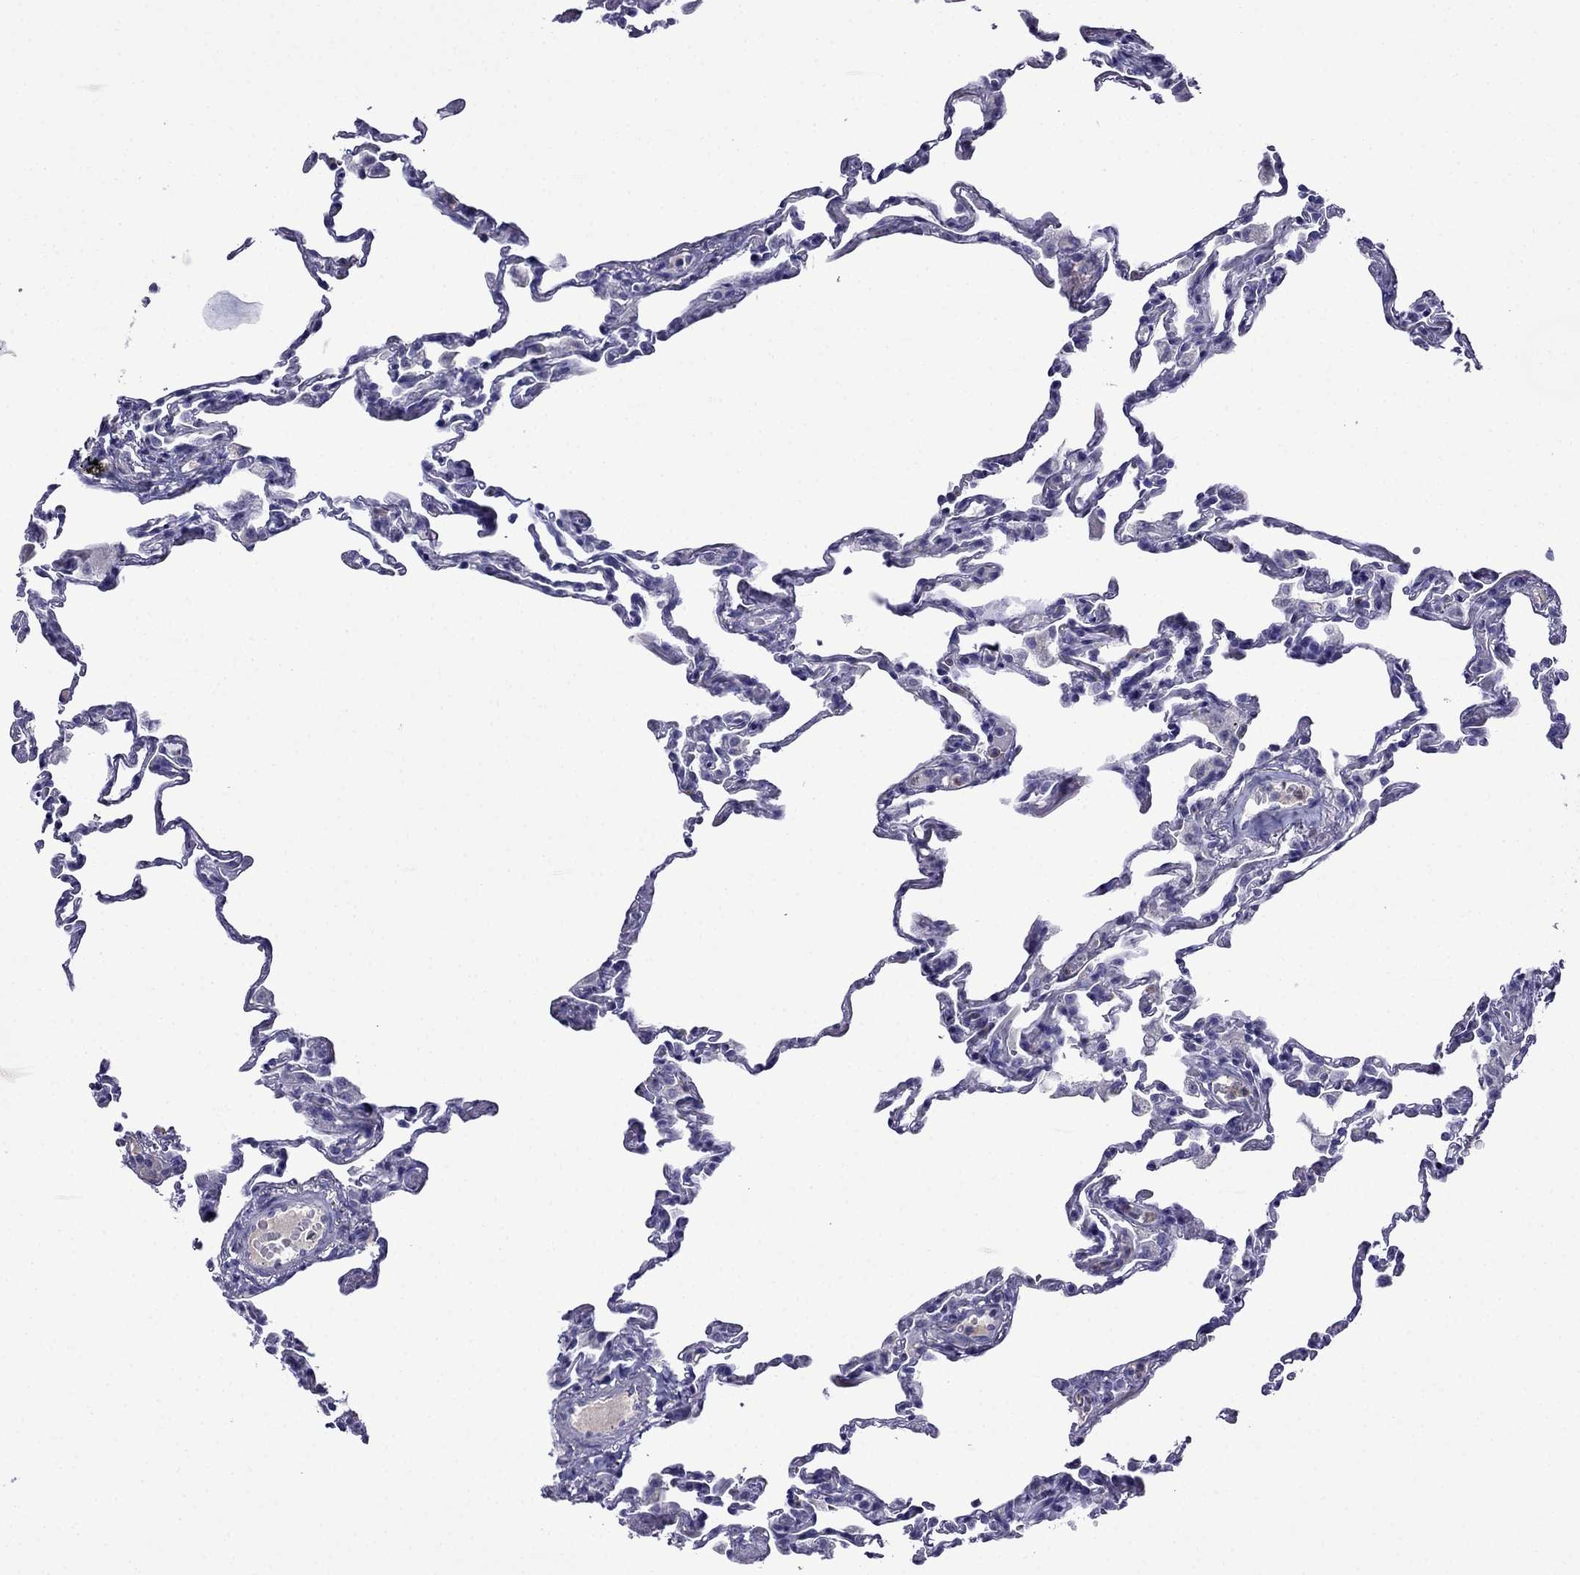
{"staining": {"intensity": "negative", "quantity": "none", "location": "none"}, "tissue": "lung", "cell_type": "Alveolar cells", "image_type": "normal", "snomed": [{"axis": "morphology", "description": "Normal tissue, NOS"}, {"axis": "topography", "description": "Lung"}], "caption": "Alveolar cells show no significant expression in normal lung. (Brightfield microscopy of DAB (3,3'-diaminobenzidine) immunohistochemistry at high magnification).", "gene": "CDHR4", "patient": {"sex": "female", "age": 57}}